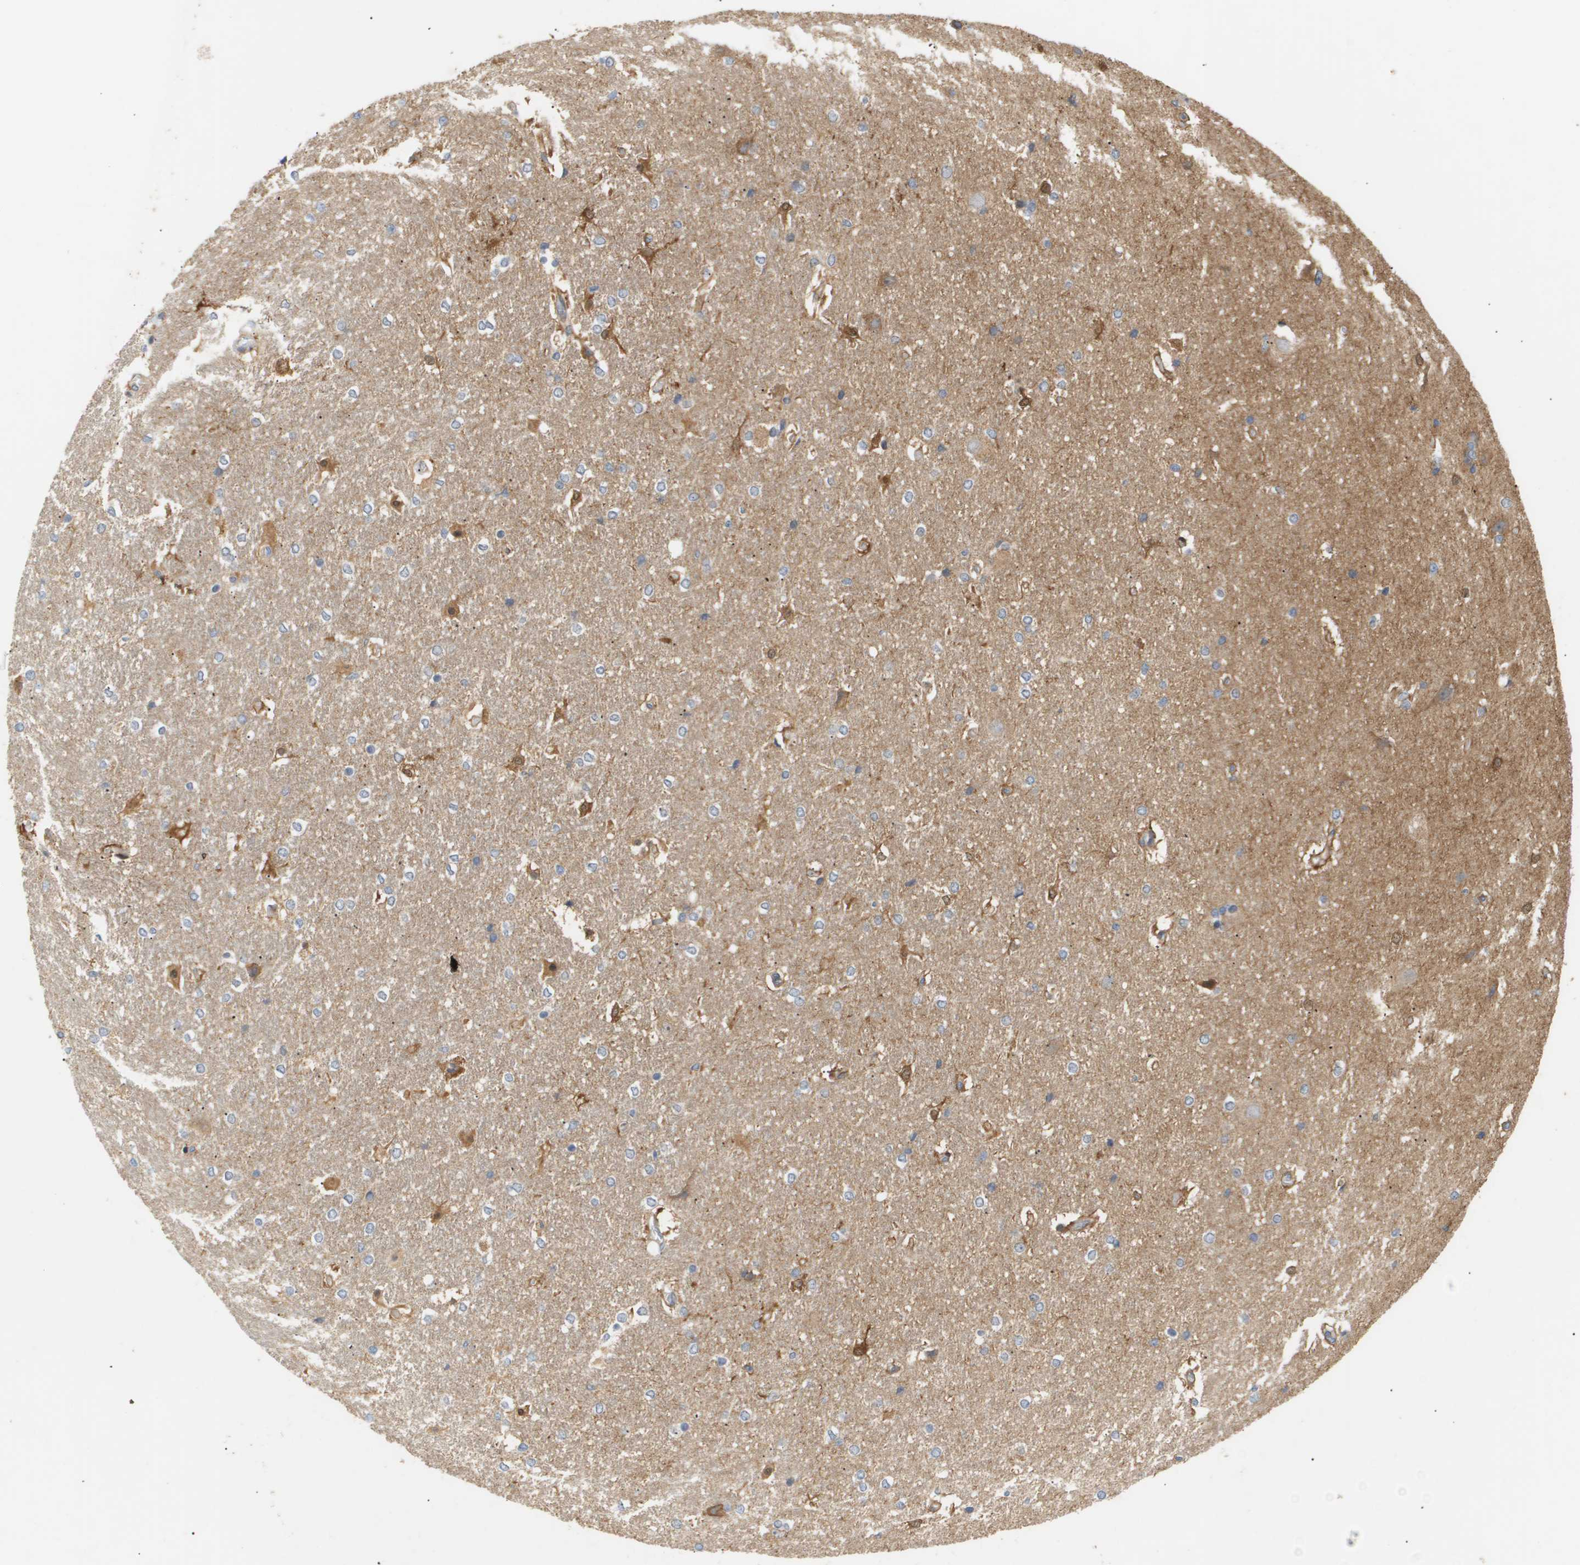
{"staining": {"intensity": "strong", "quantity": "25%-75%", "location": "cytoplasmic/membranous"}, "tissue": "hippocampus", "cell_type": "Glial cells", "image_type": "normal", "snomed": [{"axis": "morphology", "description": "Normal tissue, NOS"}, {"axis": "topography", "description": "Hippocampus"}], "caption": "Brown immunohistochemical staining in normal hippocampus exhibits strong cytoplasmic/membranous expression in about 25%-75% of glial cells.", "gene": "CORO2B", "patient": {"sex": "female", "age": 19}}